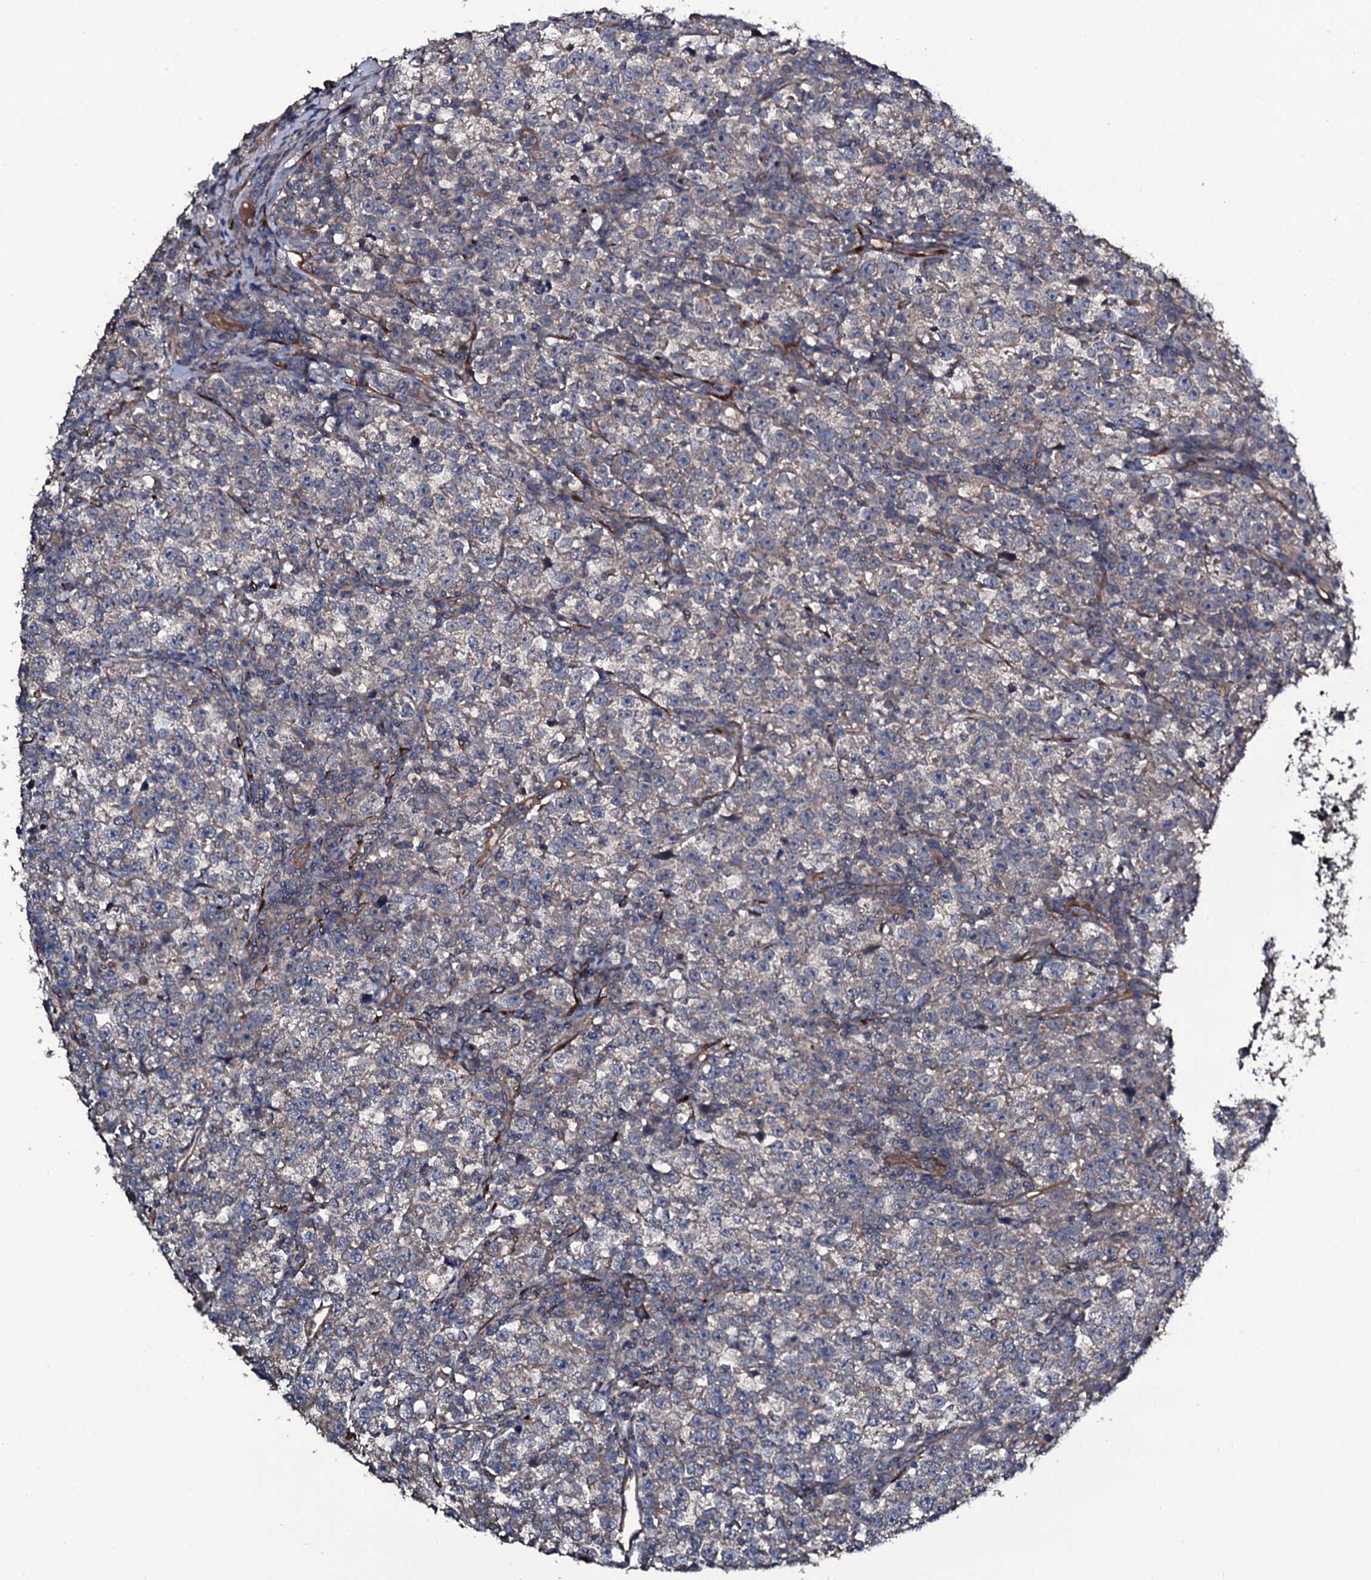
{"staining": {"intensity": "weak", "quantity": "25%-75%", "location": "cytoplasmic/membranous"}, "tissue": "testis cancer", "cell_type": "Tumor cells", "image_type": "cancer", "snomed": [{"axis": "morphology", "description": "Normal tissue, NOS"}, {"axis": "morphology", "description": "Seminoma, NOS"}, {"axis": "topography", "description": "Testis"}], "caption": "This is an image of IHC staining of seminoma (testis), which shows weak staining in the cytoplasmic/membranous of tumor cells.", "gene": "WIPF3", "patient": {"sex": "male", "age": 43}}